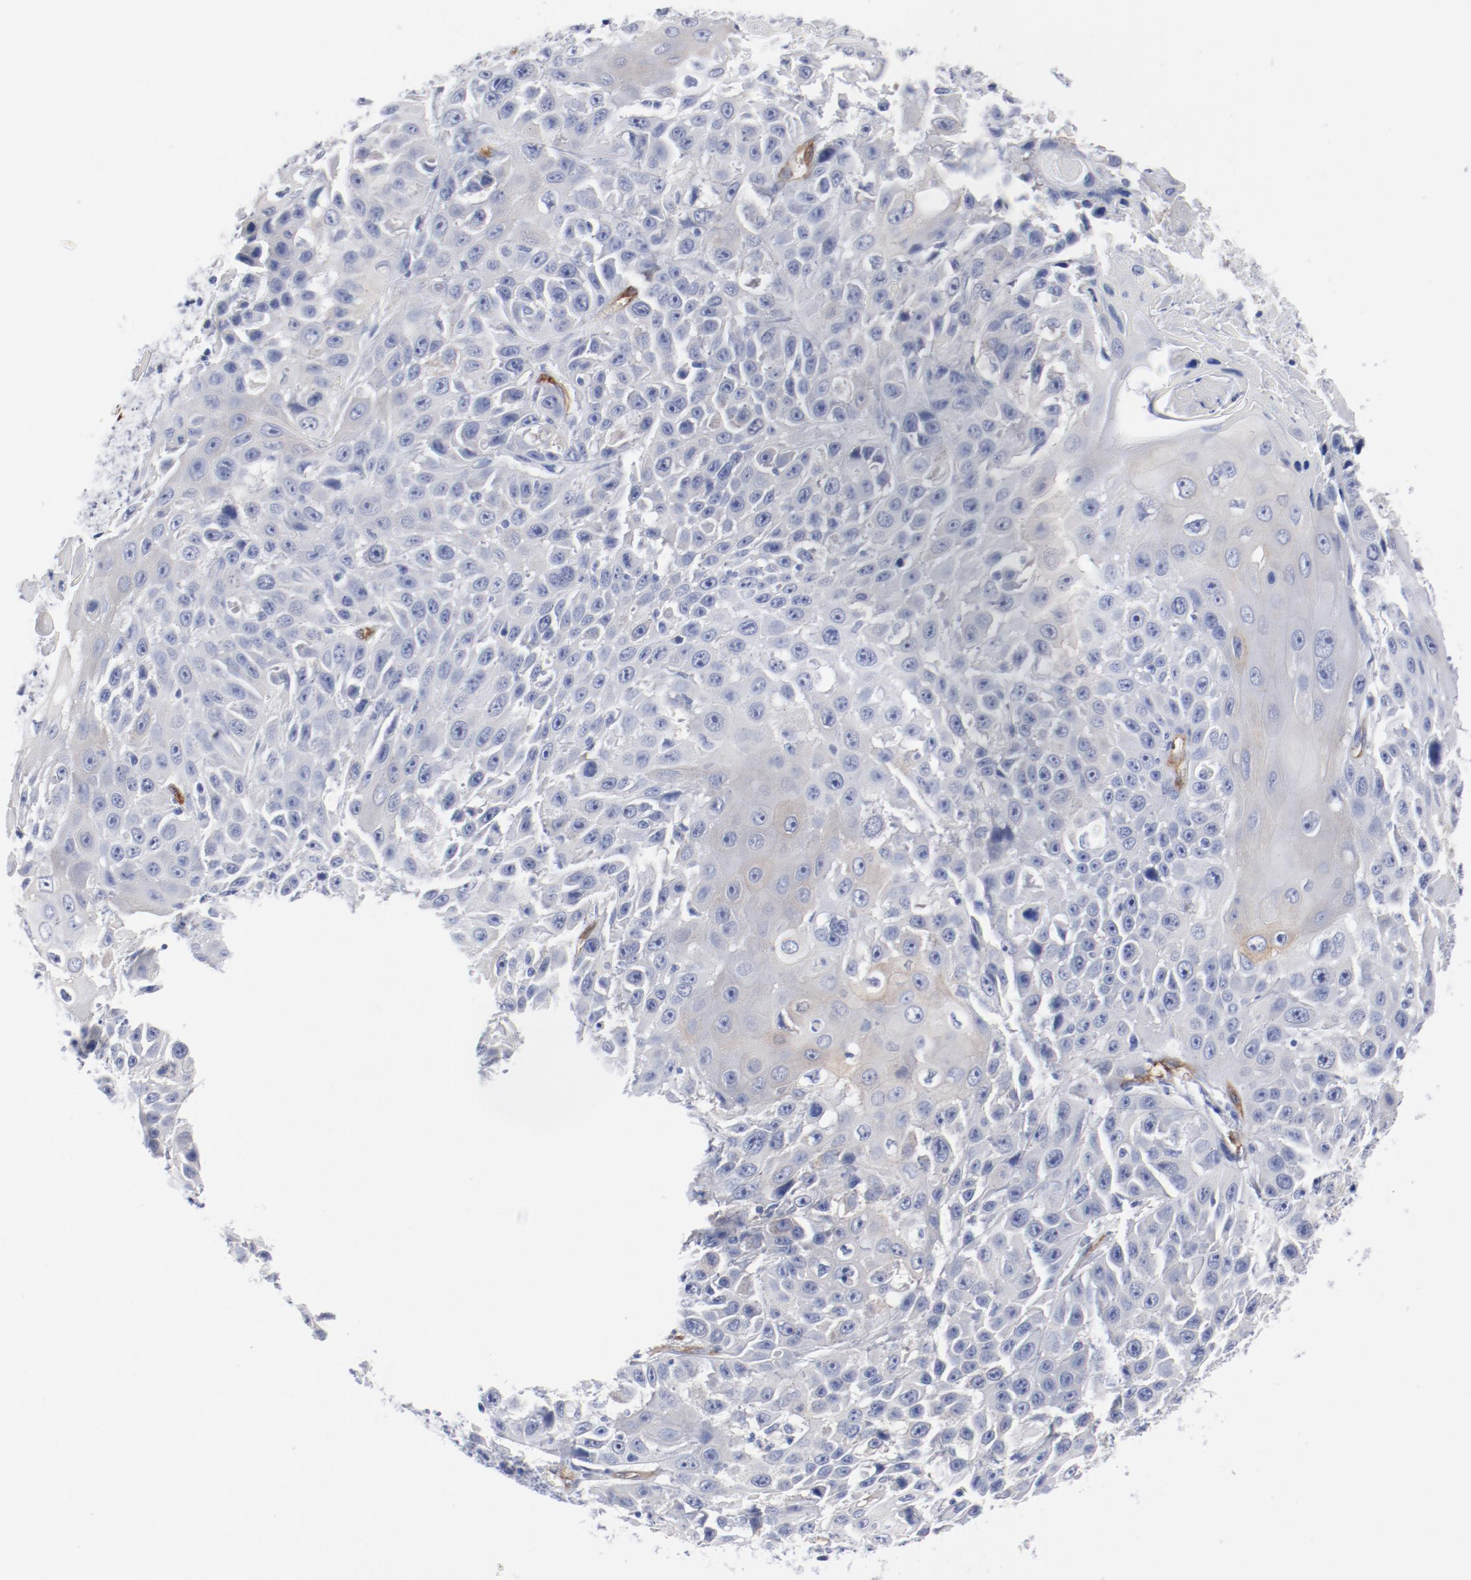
{"staining": {"intensity": "weak", "quantity": "<25%", "location": "cytoplasmic/membranous"}, "tissue": "cervical cancer", "cell_type": "Tumor cells", "image_type": "cancer", "snomed": [{"axis": "morphology", "description": "Squamous cell carcinoma, NOS"}, {"axis": "topography", "description": "Cervix"}], "caption": "High magnification brightfield microscopy of squamous cell carcinoma (cervical) stained with DAB (brown) and counterstained with hematoxylin (blue): tumor cells show no significant expression. (Immunohistochemistry, brightfield microscopy, high magnification).", "gene": "SHANK3", "patient": {"sex": "female", "age": 39}}